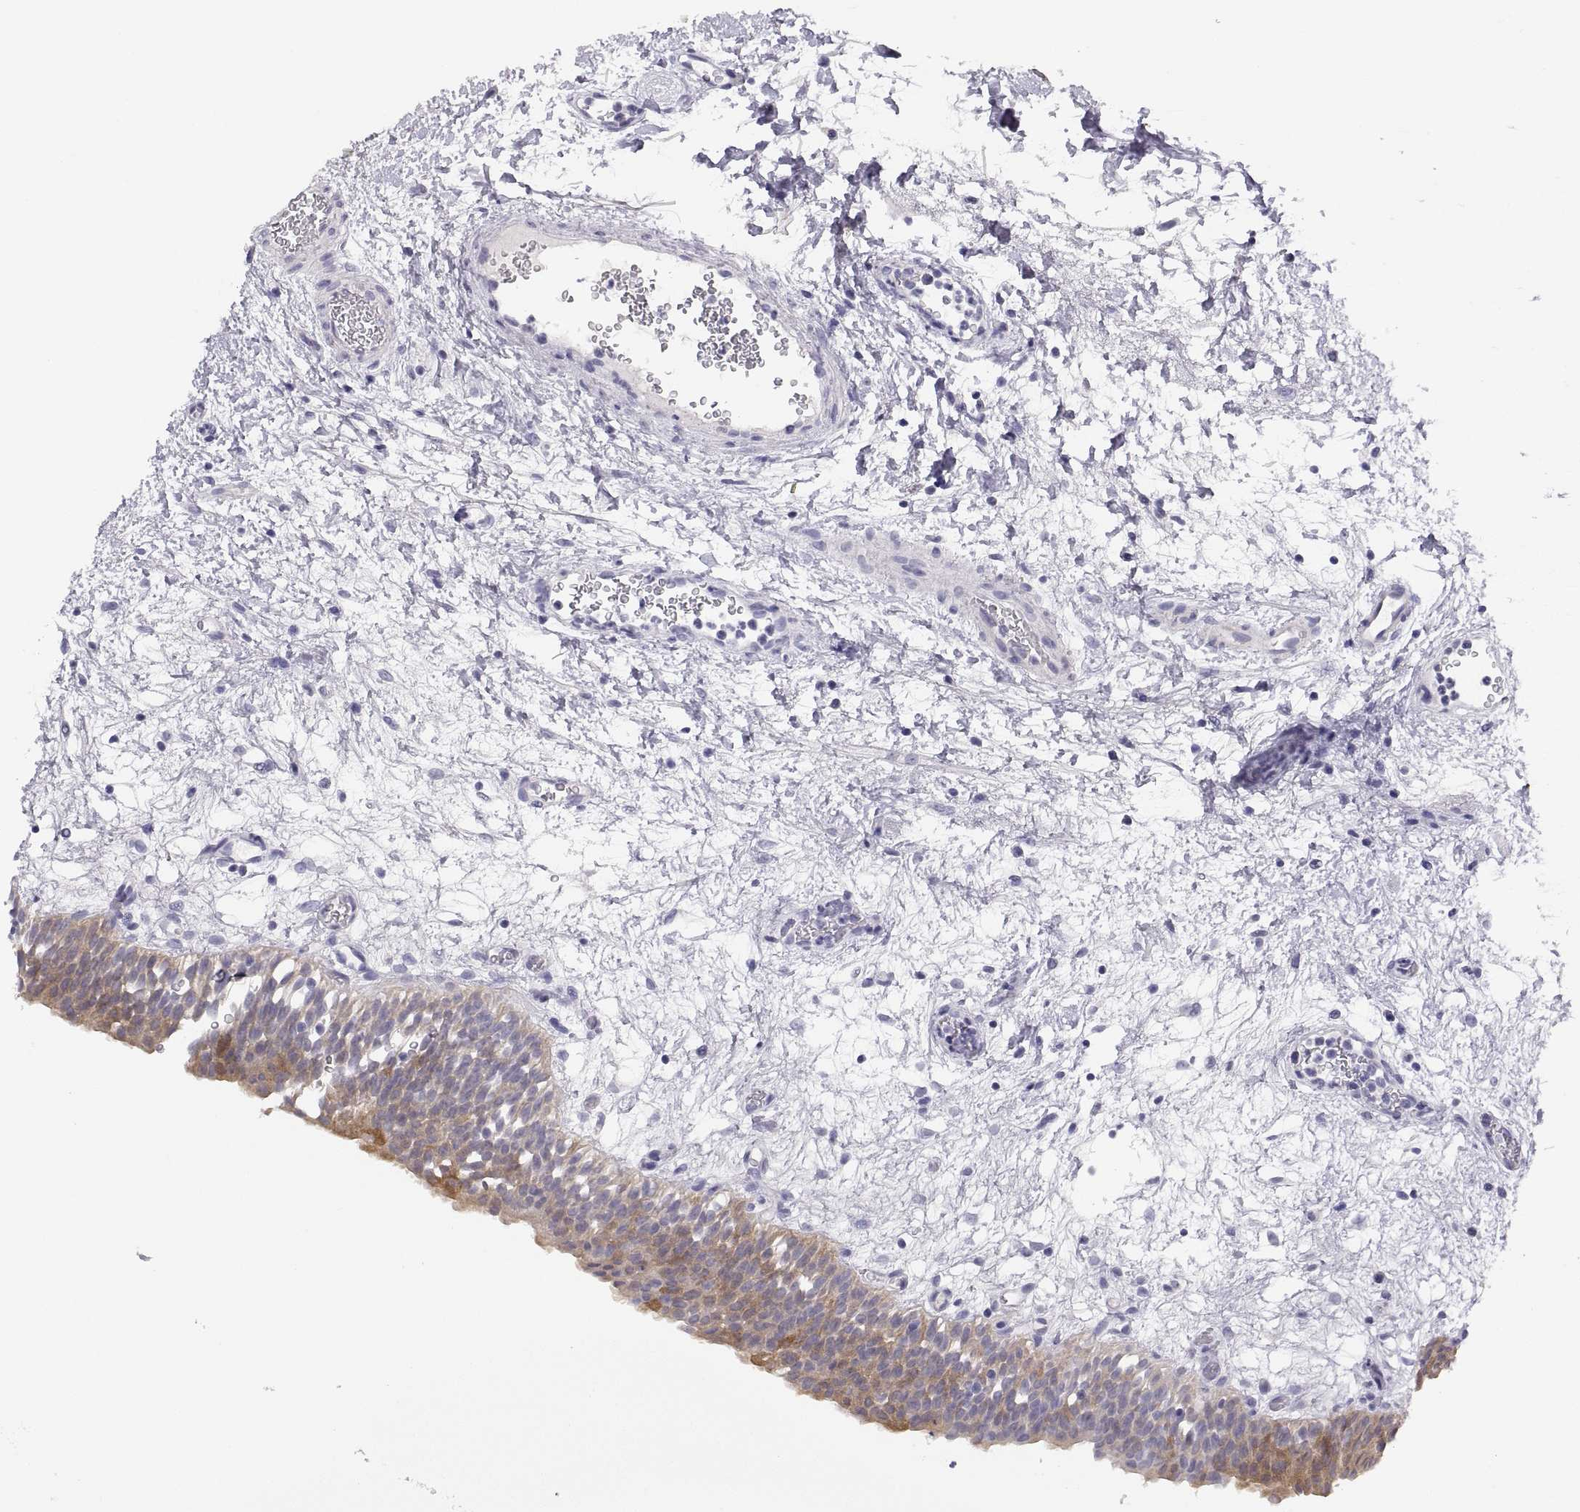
{"staining": {"intensity": "moderate", "quantity": "<25%", "location": "cytoplasmic/membranous"}, "tissue": "urinary bladder", "cell_type": "Urothelial cells", "image_type": "normal", "snomed": [{"axis": "morphology", "description": "Normal tissue, NOS"}, {"axis": "topography", "description": "Urinary bladder"}], "caption": "This photomicrograph shows immunohistochemistry (IHC) staining of benign urinary bladder, with low moderate cytoplasmic/membranous positivity in about <25% of urothelial cells.", "gene": "STRC", "patient": {"sex": "male", "age": 76}}